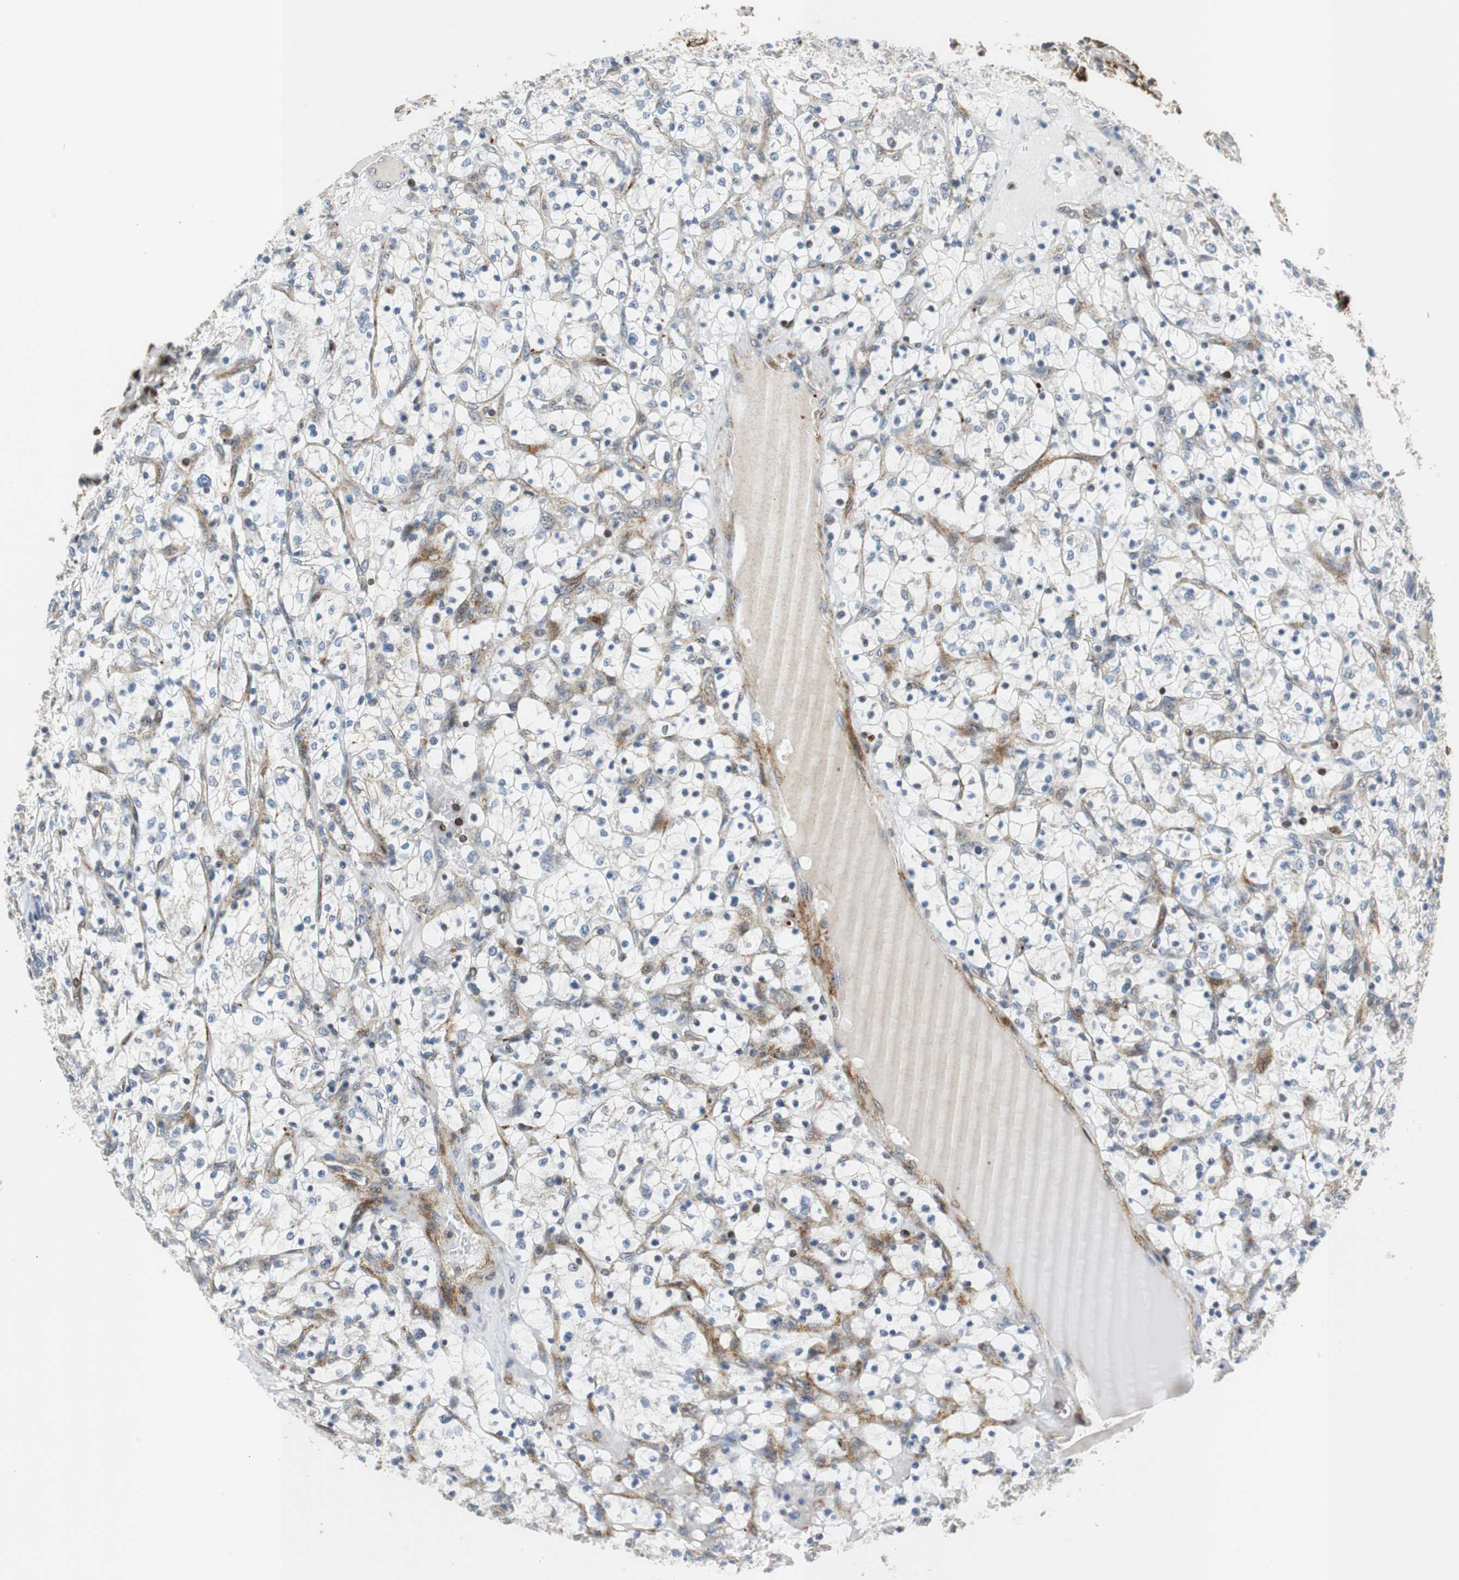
{"staining": {"intensity": "negative", "quantity": "none", "location": "none"}, "tissue": "renal cancer", "cell_type": "Tumor cells", "image_type": "cancer", "snomed": [{"axis": "morphology", "description": "Adenocarcinoma, NOS"}, {"axis": "topography", "description": "Kidney"}], "caption": "Protein analysis of renal cancer (adenocarcinoma) displays no significant staining in tumor cells.", "gene": "TUBA4A", "patient": {"sex": "female", "age": 69}}